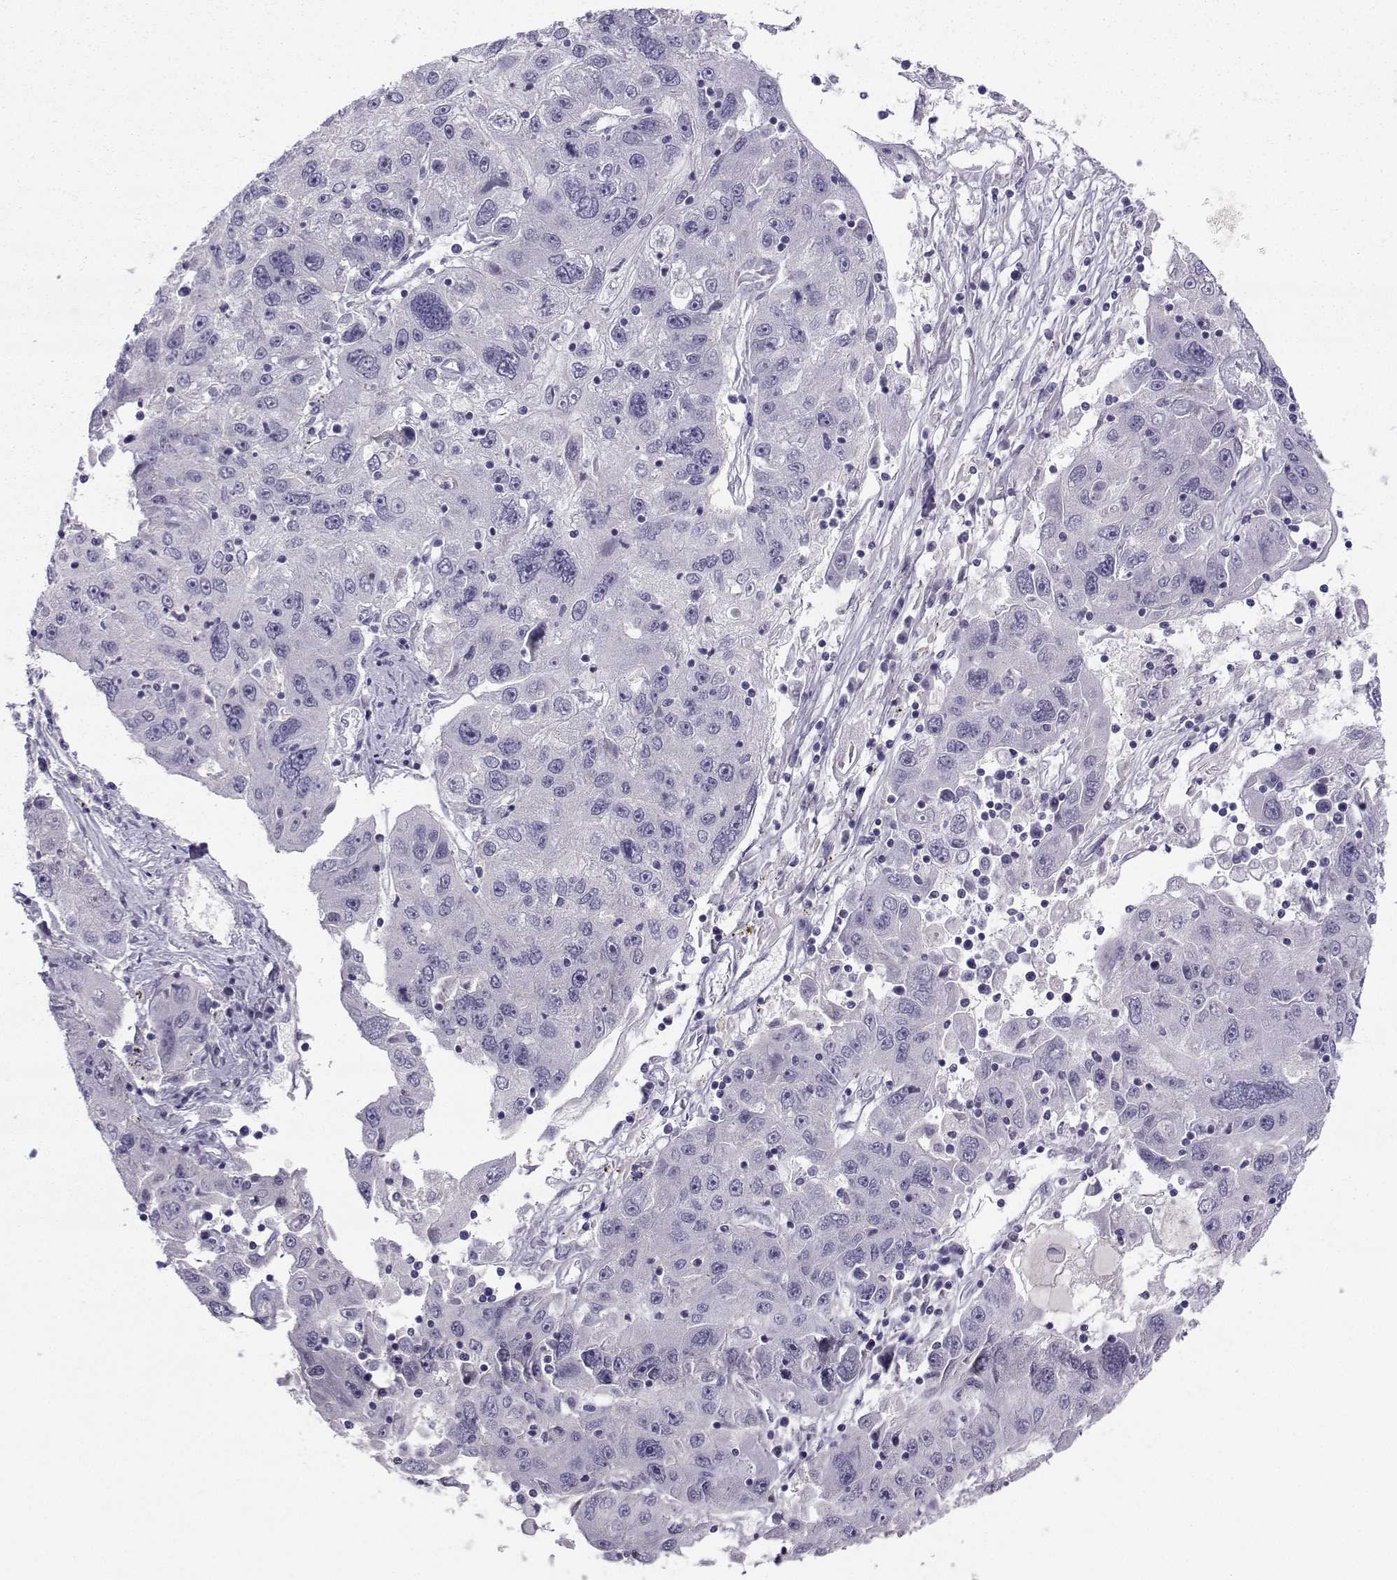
{"staining": {"intensity": "negative", "quantity": "none", "location": "none"}, "tissue": "stomach cancer", "cell_type": "Tumor cells", "image_type": "cancer", "snomed": [{"axis": "morphology", "description": "Adenocarcinoma, NOS"}, {"axis": "topography", "description": "Stomach"}], "caption": "Tumor cells are negative for protein expression in human adenocarcinoma (stomach). (Brightfield microscopy of DAB (3,3'-diaminobenzidine) IHC at high magnification).", "gene": "NQO1", "patient": {"sex": "male", "age": 56}}